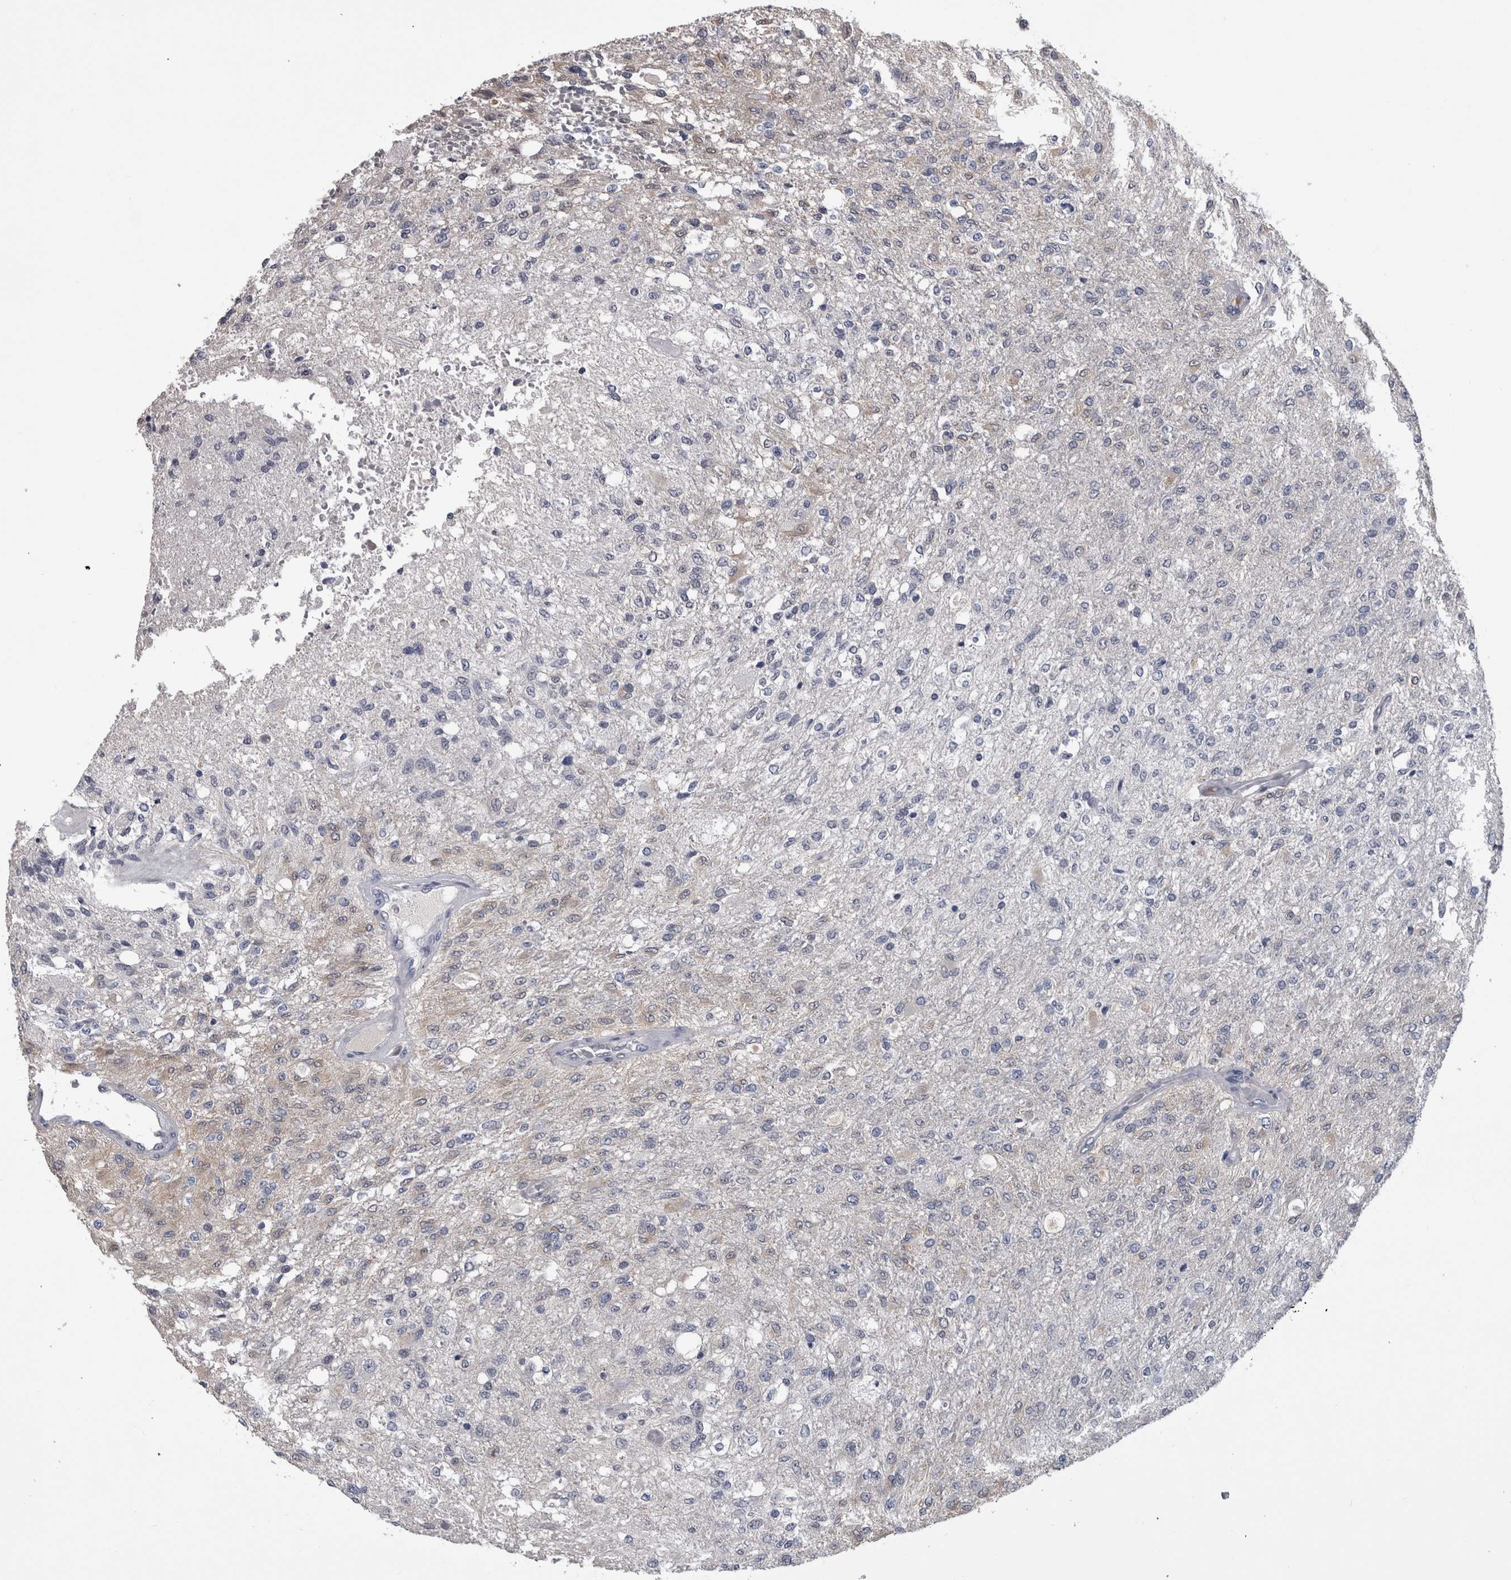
{"staining": {"intensity": "negative", "quantity": "none", "location": "none"}, "tissue": "glioma", "cell_type": "Tumor cells", "image_type": "cancer", "snomed": [{"axis": "morphology", "description": "Normal tissue, NOS"}, {"axis": "morphology", "description": "Glioma, malignant, High grade"}, {"axis": "topography", "description": "Cerebral cortex"}], "caption": "Photomicrograph shows no protein staining in tumor cells of glioma tissue.", "gene": "AFMID", "patient": {"sex": "male", "age": 77}}